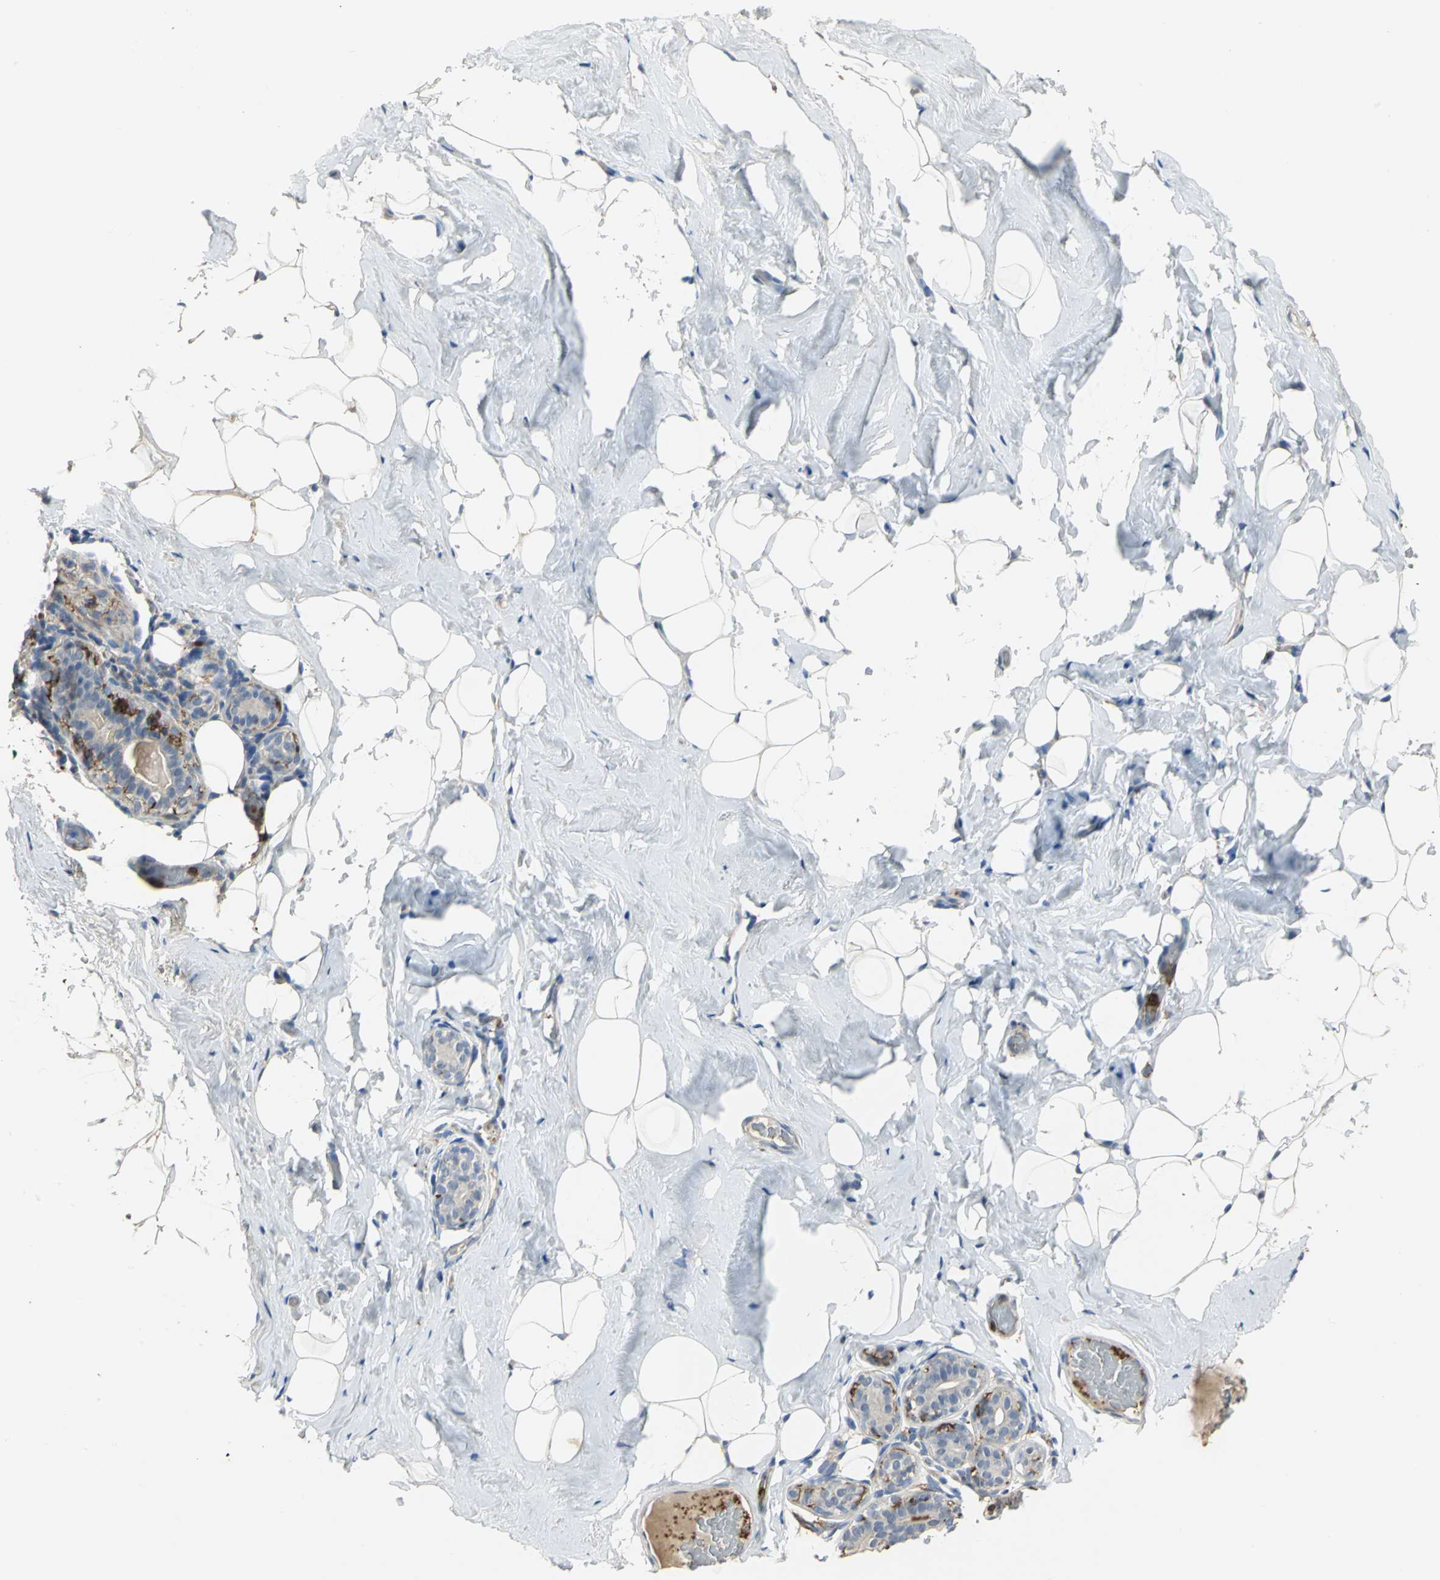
{"staining": {"intensity": "negative", "quantity": "none", "location": "none"}, "tissue": "breast", "cell_type": "Adipocytes", "image_type": "normal", "snomed": [{"axis": "morphology", "description": "Normal tissue, NOS"}, {"axis": "topography", "description": "Breast"}, {"axis": "topography", "description": "Soft tissue"}], "caption": "This micrograph is of benign breast stained with immunohistochemistry (IHC) to label a protein in brown with the nuclei are counter-stained blue. There is no positivity in adipocytes.", "gene": "SKAP2", "patient": {"sex": "female", "age": 75}}